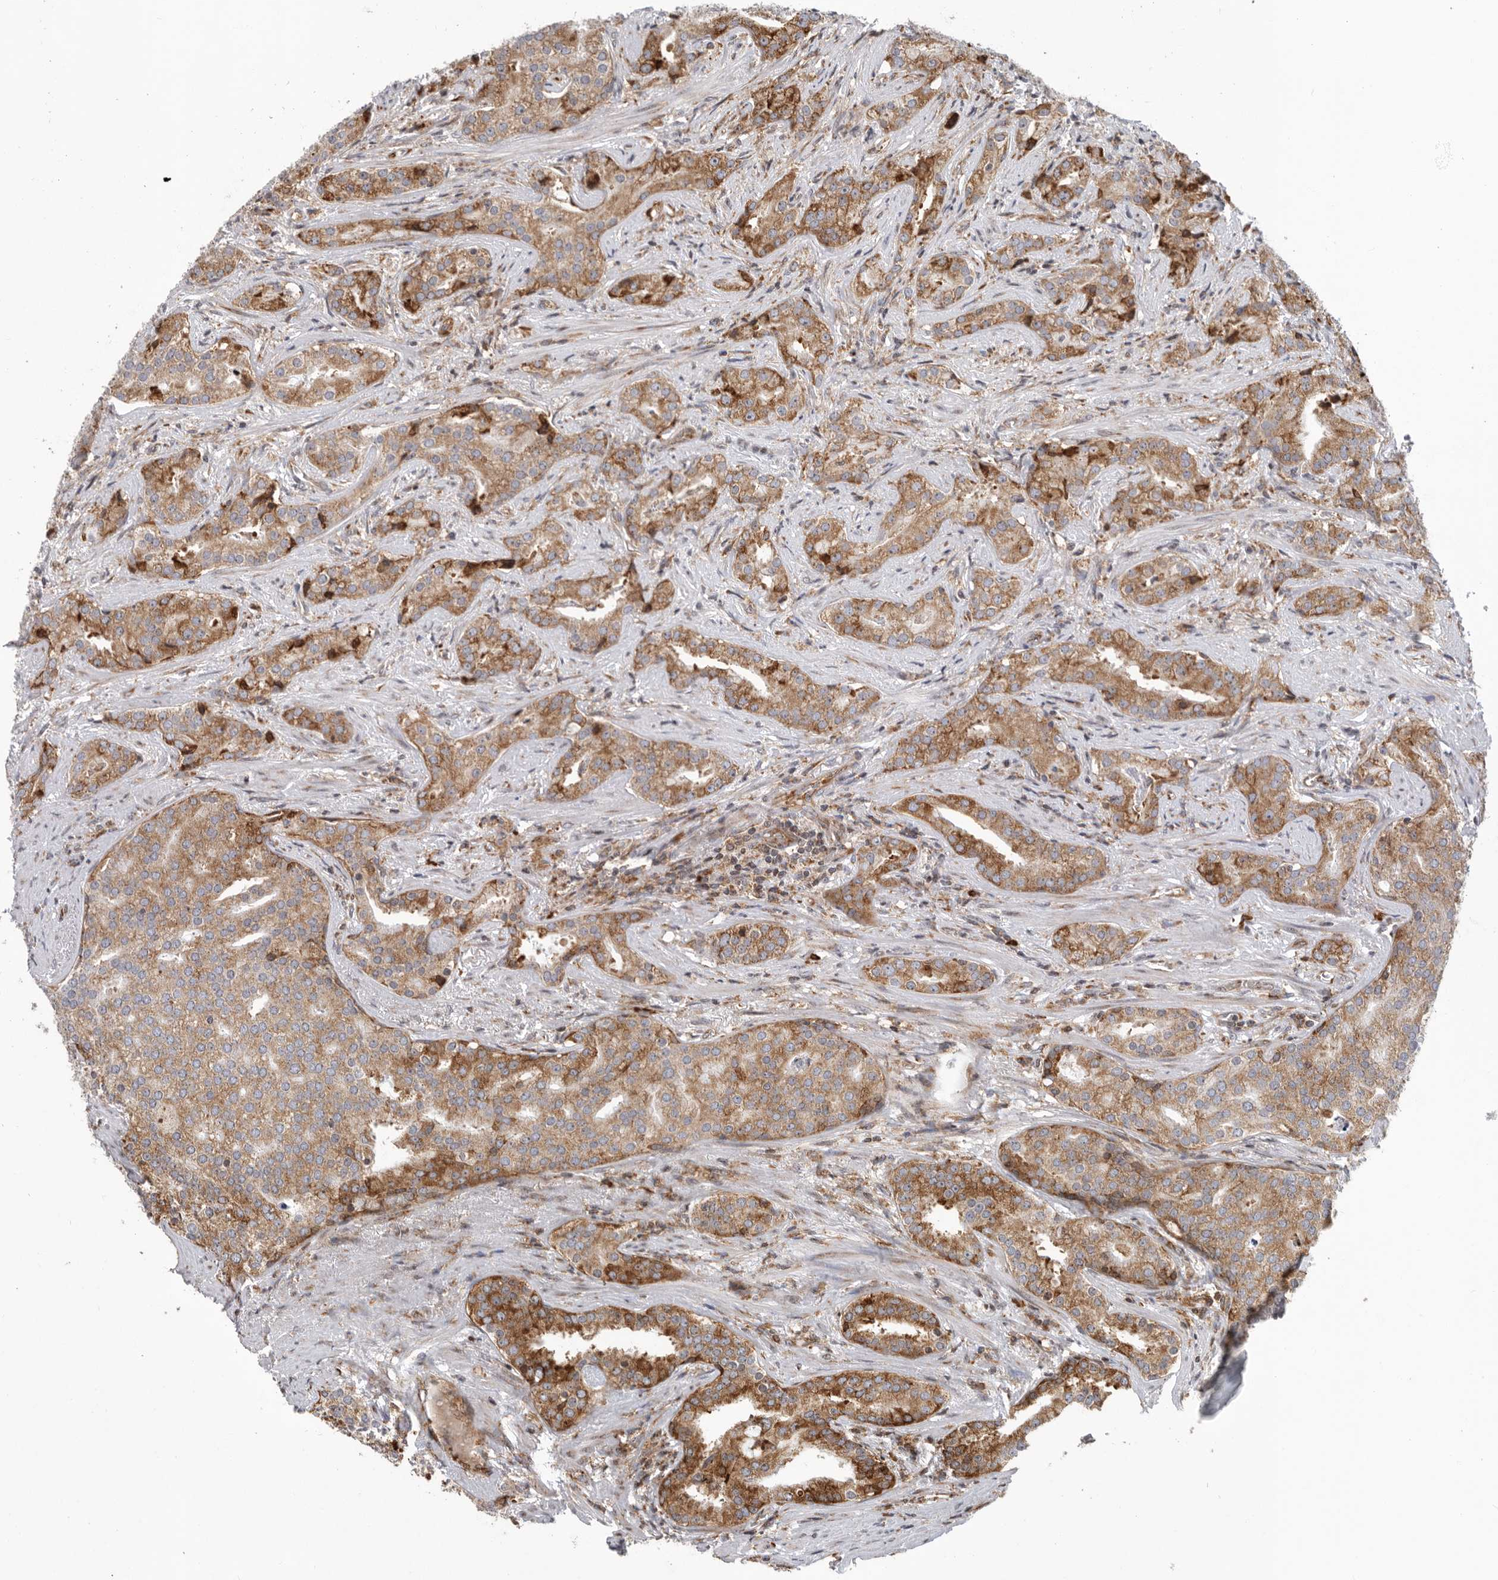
{"staining": {"intensity": "moderate", "quantity": ">75%", "location": "cytoplasmic/membranous"}, "tissue": "prostate cancer", "cell_type": "Tumor cells", "image_type": "cancer", "snomed": [{"axis": "morphology", "description": "Adenocarcinoma, Low grade"}, {"axis": "topography", "description": "Prostate"}], "caption": "Tumor cells demonstrate medium levels of moderate cytoplasmic/membranous positivity in approximately >75% of cells in human prostate cancer (low-grade adenocarcinoma). (IHC, brightfield microscopy, high magnification).", "gene": "FZD3", "patient": {"sex": "male", "age": 67}}